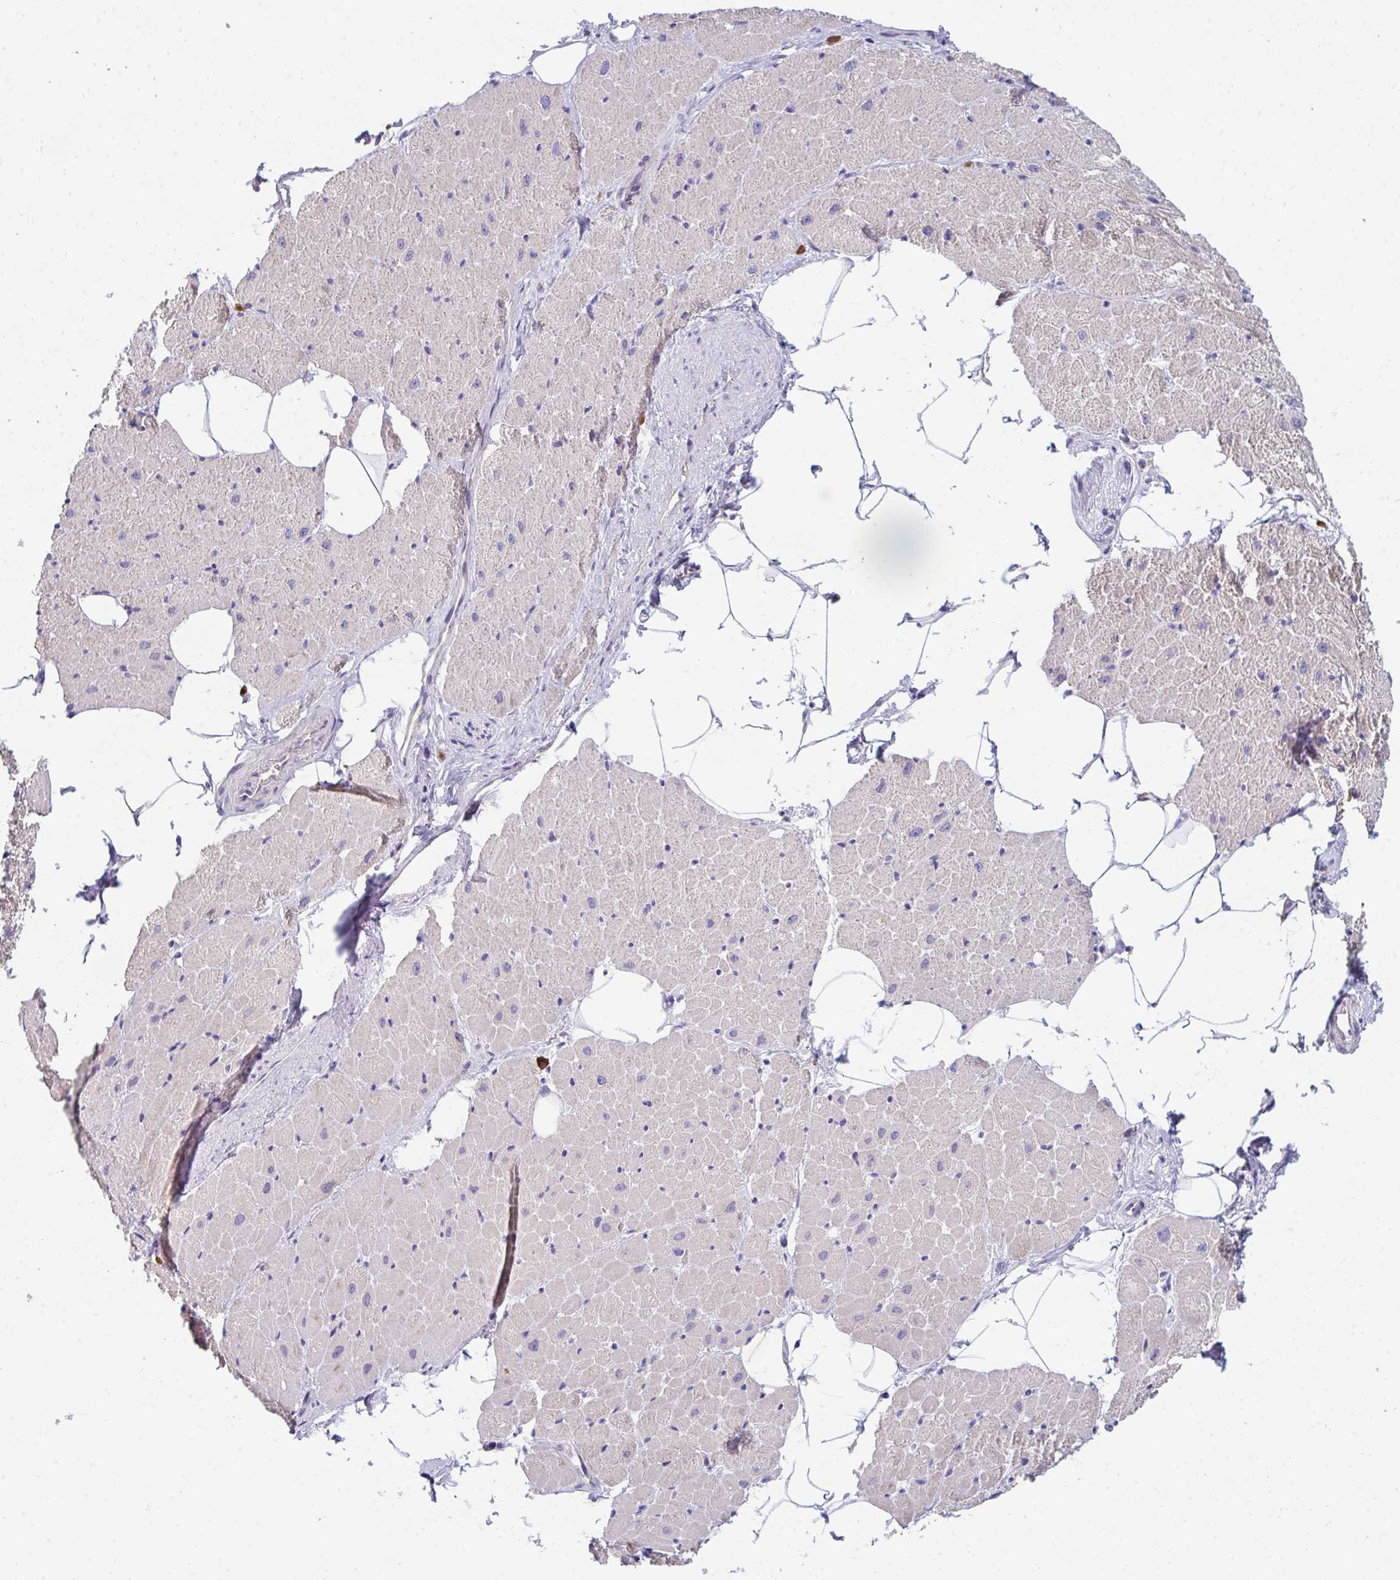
{"staining": {"intensity": "moderate", "quantity": "25%-75%", "location": "cytoplasmic/membranous"}, "tissue": "heart muscle", "cell_type": "Cardiomyocytes", "image_type": "normal", "snomed": [{"axis": "morphology", "description": "Normal tissue, NOS"}, {"axis": "topography", "description": "Heart"}], "caption": "Protein expression analysis of unremarkable human heart muscle reveals moderate cytoplasmic/membranous positivity in about 25%-75% of cardiomyocytes. Using DAB (3,3'-diaminobenzidine) (brown) and hematoxylin (blue) stains, captured at high magnification using brightfield microscopy.", "gene": "EIF1AD", "patient": {"sex": "male", "age": 62}}